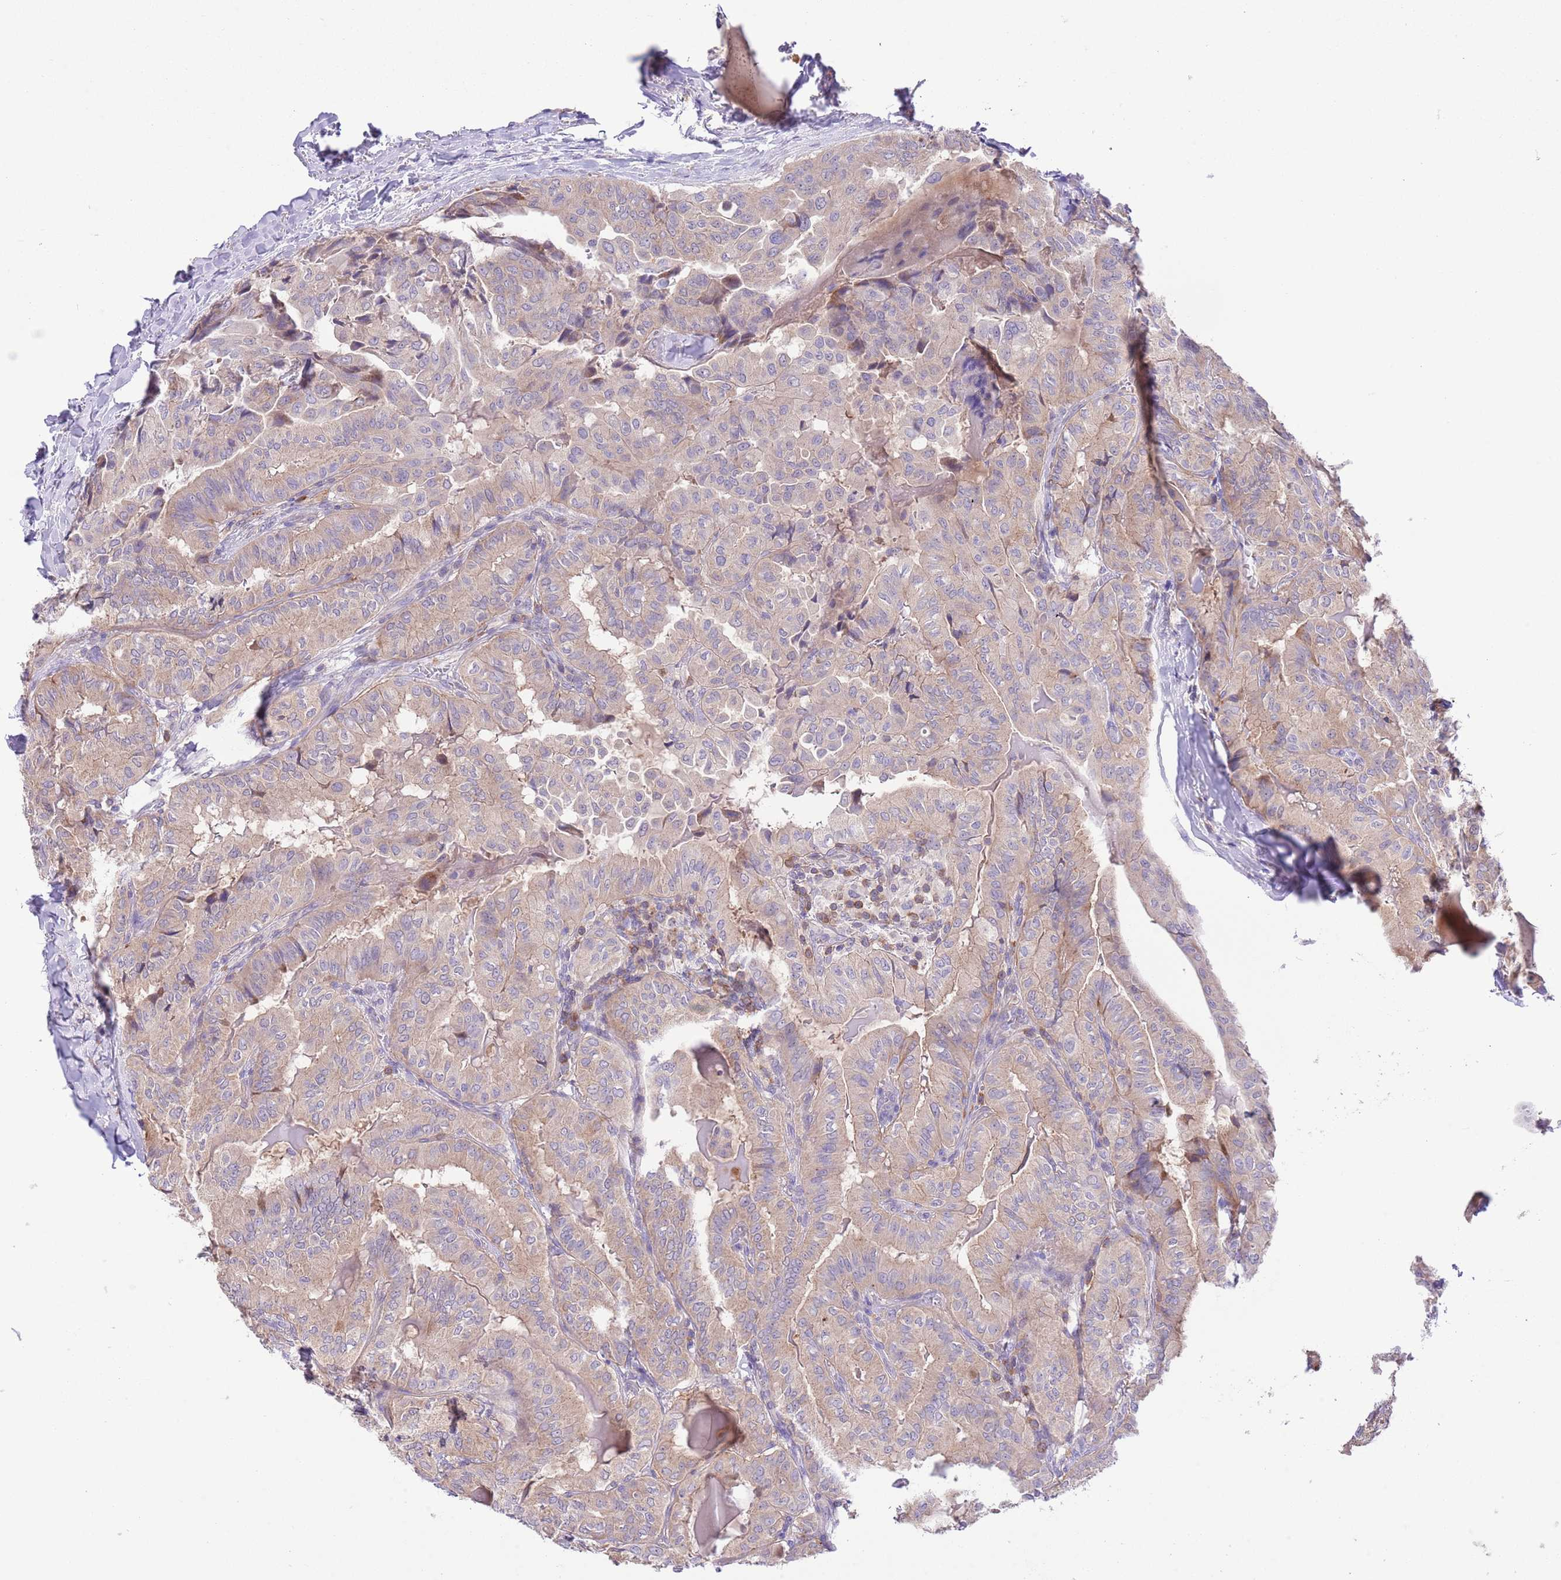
{"staining": {"intensity": "weak", "quantity": "25%-75%", "location": "cytoplasmic/membranous"}, "tissue": "thyroid cancer", "cell_type": "Tumor cells", "image_type": "cancer", "snomed": [{"axis": "morphology", "description": "Papillary adenocarcinoma, NOS"}, {"axis": "topography", "description": "Thyroid gland"}], "caption": "Papillary adenocarcinoma (thyroid) stained with a brown dye shows weak cytoplasmic/membranous positive positivity in about 25%-75% of tumor cells.", "gene": "PRR32", "patient": {"sex": "female", "age": 68}}